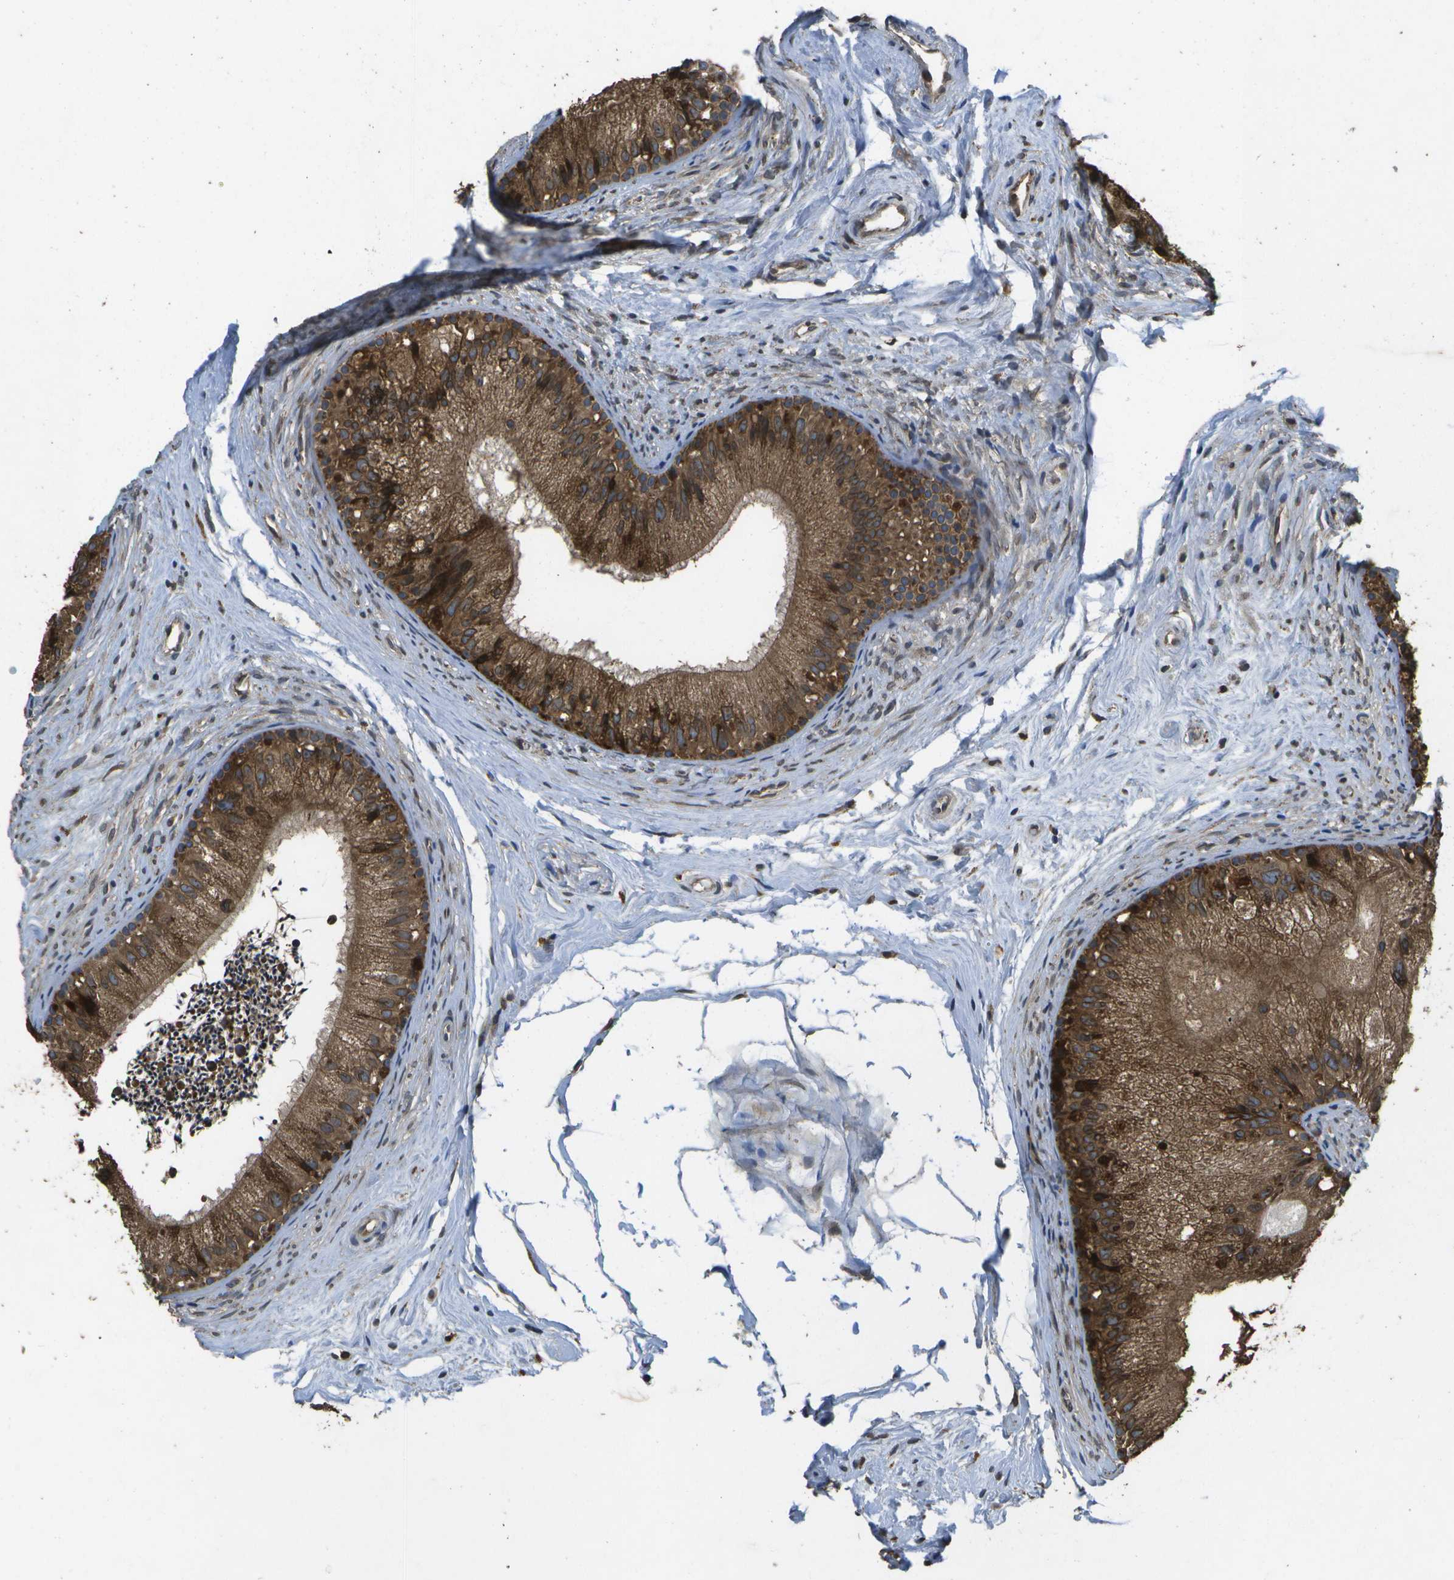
{"staining": {"intensity": "moderate", "quantity": ">75%", "location": "cytoplasmic/membranous"}, "tissue": "epididymis", "cell_type": "Glandular cells", "image_type": "normal", "snomed": [{"axis": "morphology", "description": "Normal tissue, NOS"}, {"axis": "topography", "description": "Epididymis"}], "caption": "About >75% of glandular cells in normal human epididymis exhibit moderate cytoplasmic/membranous protein expression as visualized by brown immunohistochemical staining.", "gene": "HFE", "patient": {"sex": "male", "age": 56}}